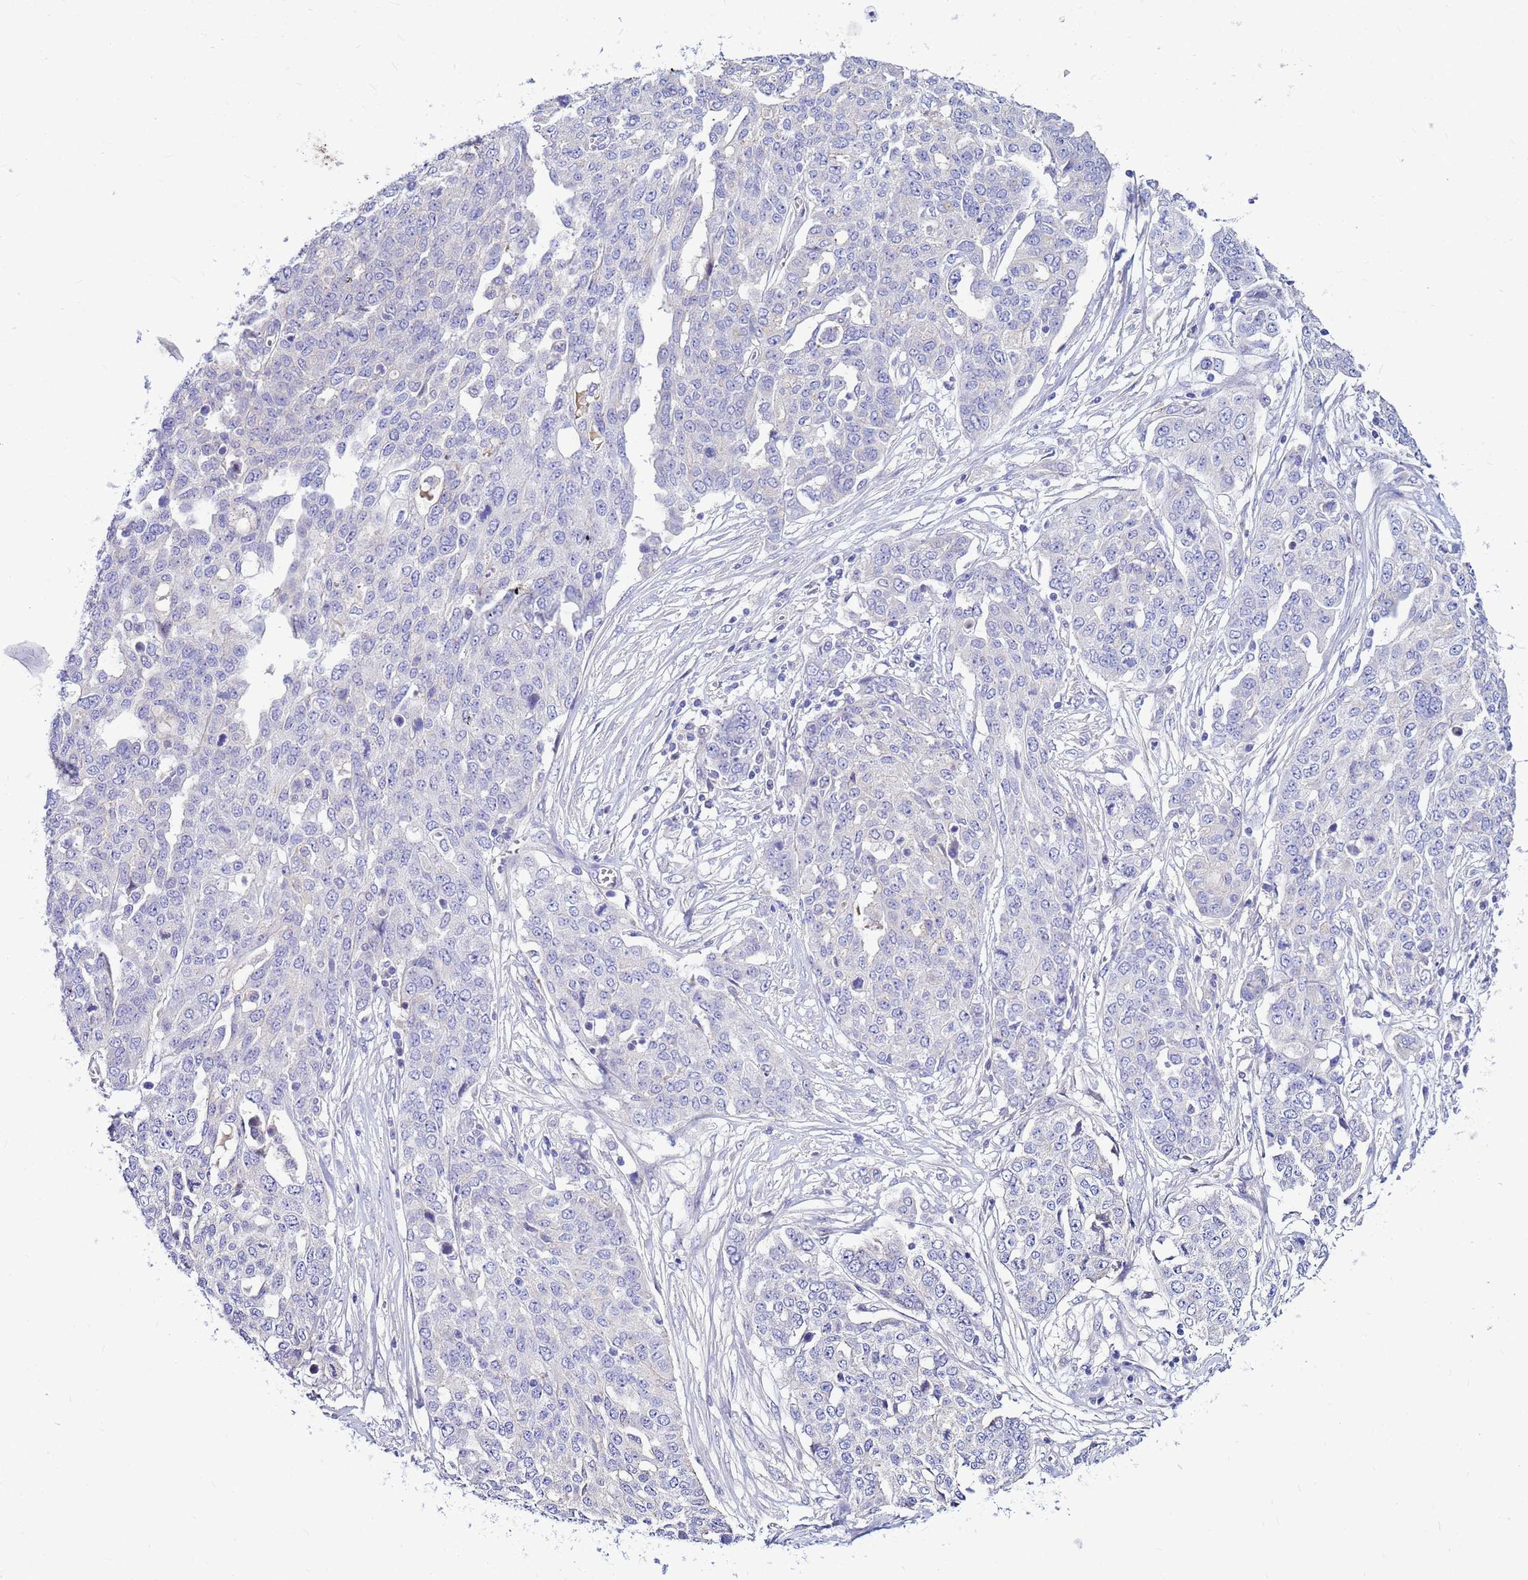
{"staining": {"intensity": "negative", "quantity": "none", "location": "none"}, "tissue": "ovarian cancer", "cell_type": "Tumor cells", "image_type": "cancer", "snomed": [{"axis": "morphology", "description": "Cystadenocarcinoma, serous, NOS"}, {"axis": "topography", "description": "Soft tissue"}, {"axis": "topography", "description": "Ovary"}], "caption": "Protein analysis of serous cystadenocarcinoma (ovarian) demonstrates no significant positivity in tumor cells.", "gene": "DPRX", "patient": {"sex": "female", "age": 57}}